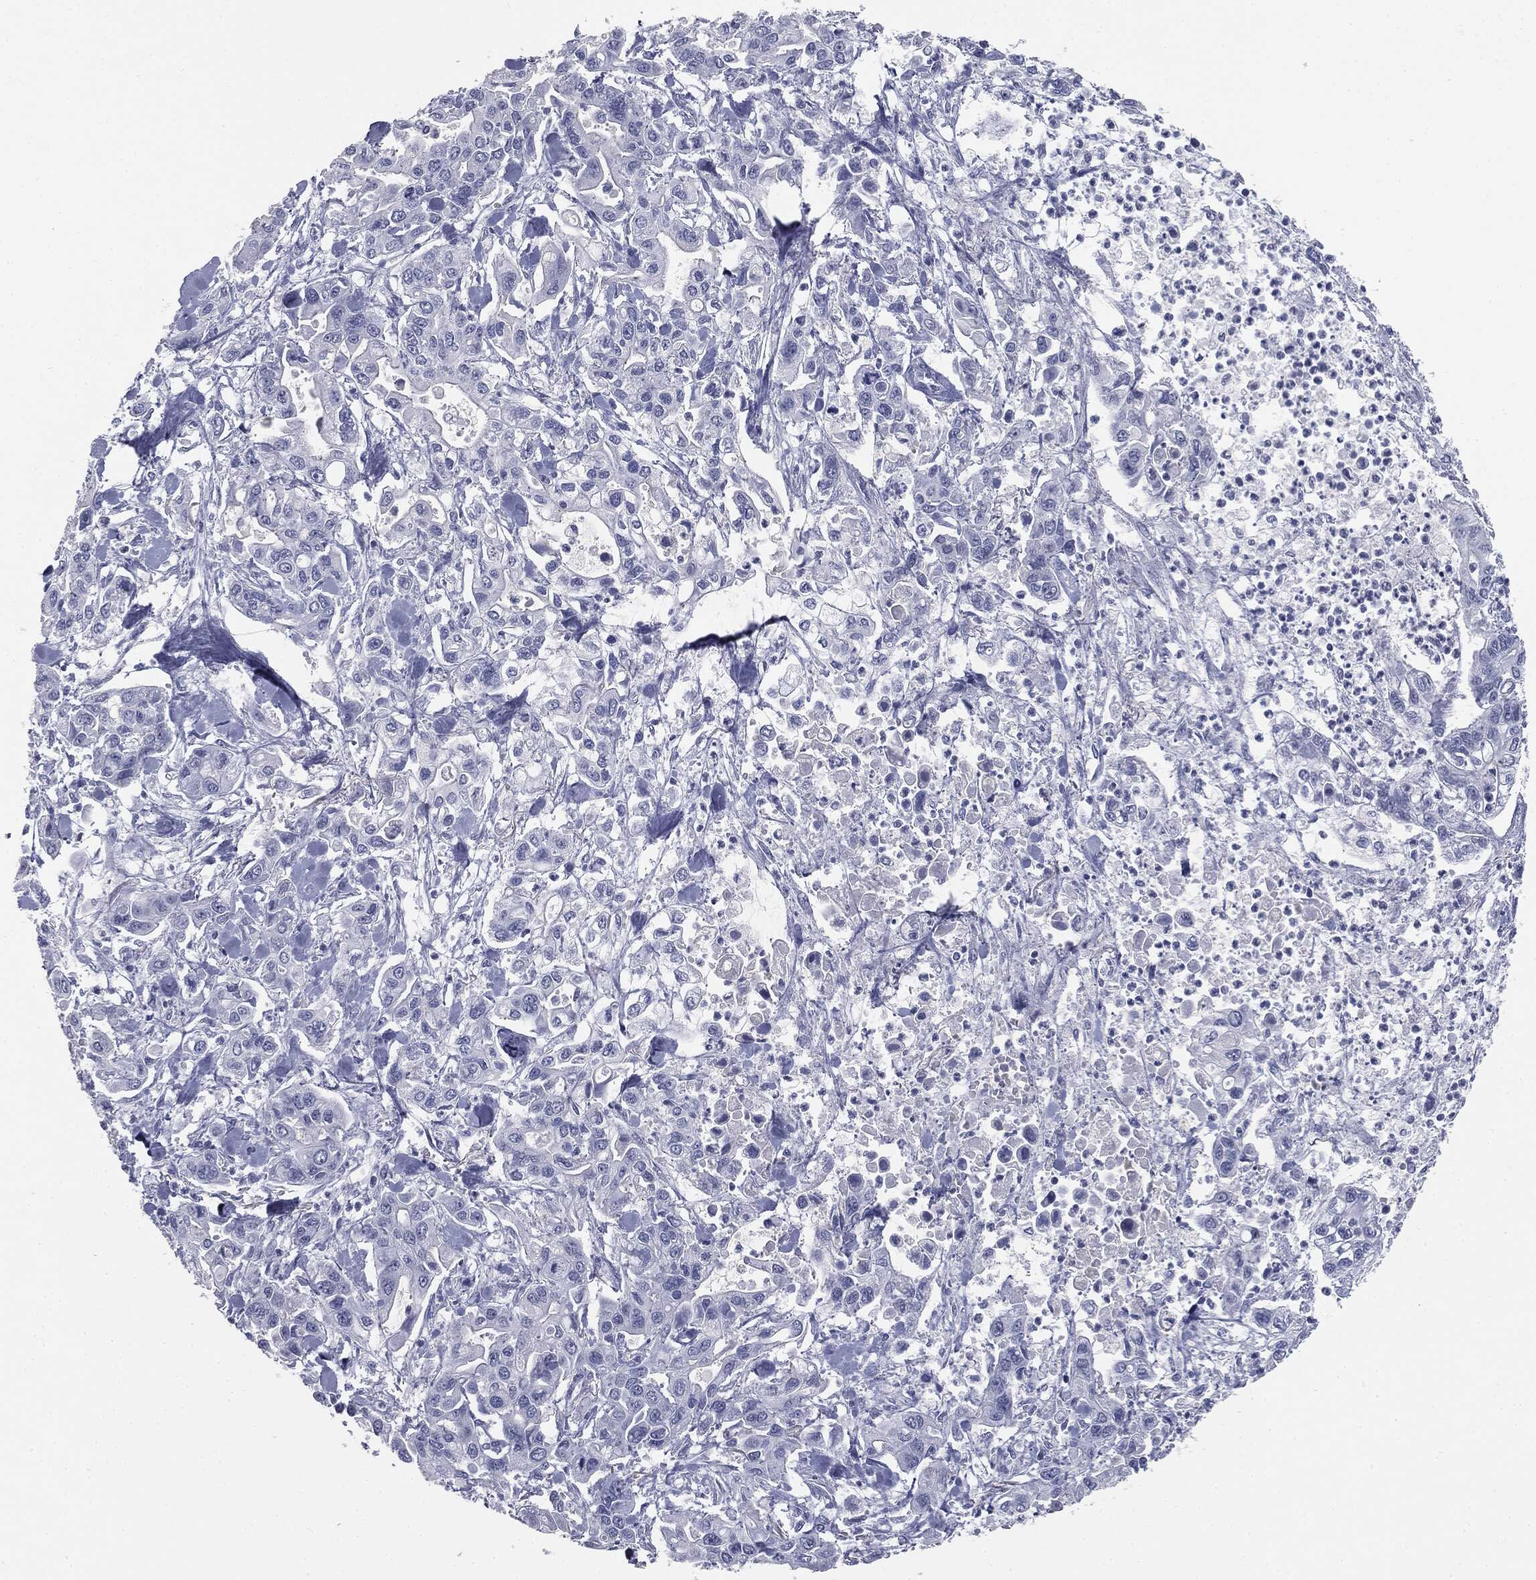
{"staining": {"intensity": "negative", "quantity": "none", "location": "none"}, "tissue": "pancreatic cancer", "cell_type": "Tumor cells", "image_type": "cancer", "snomed": [{"axis": "morphology", "description": "Adenocarcinoma, NOS"}, {"axis": "topography", "description": "Pancreas"}], "caption": "Adenocarcinoma (pancreatic) stained for a protein using IHC demonstrates no staining tumor cells.", "gene": "TPO", "patient": {"sex": "male", "age": 62}}